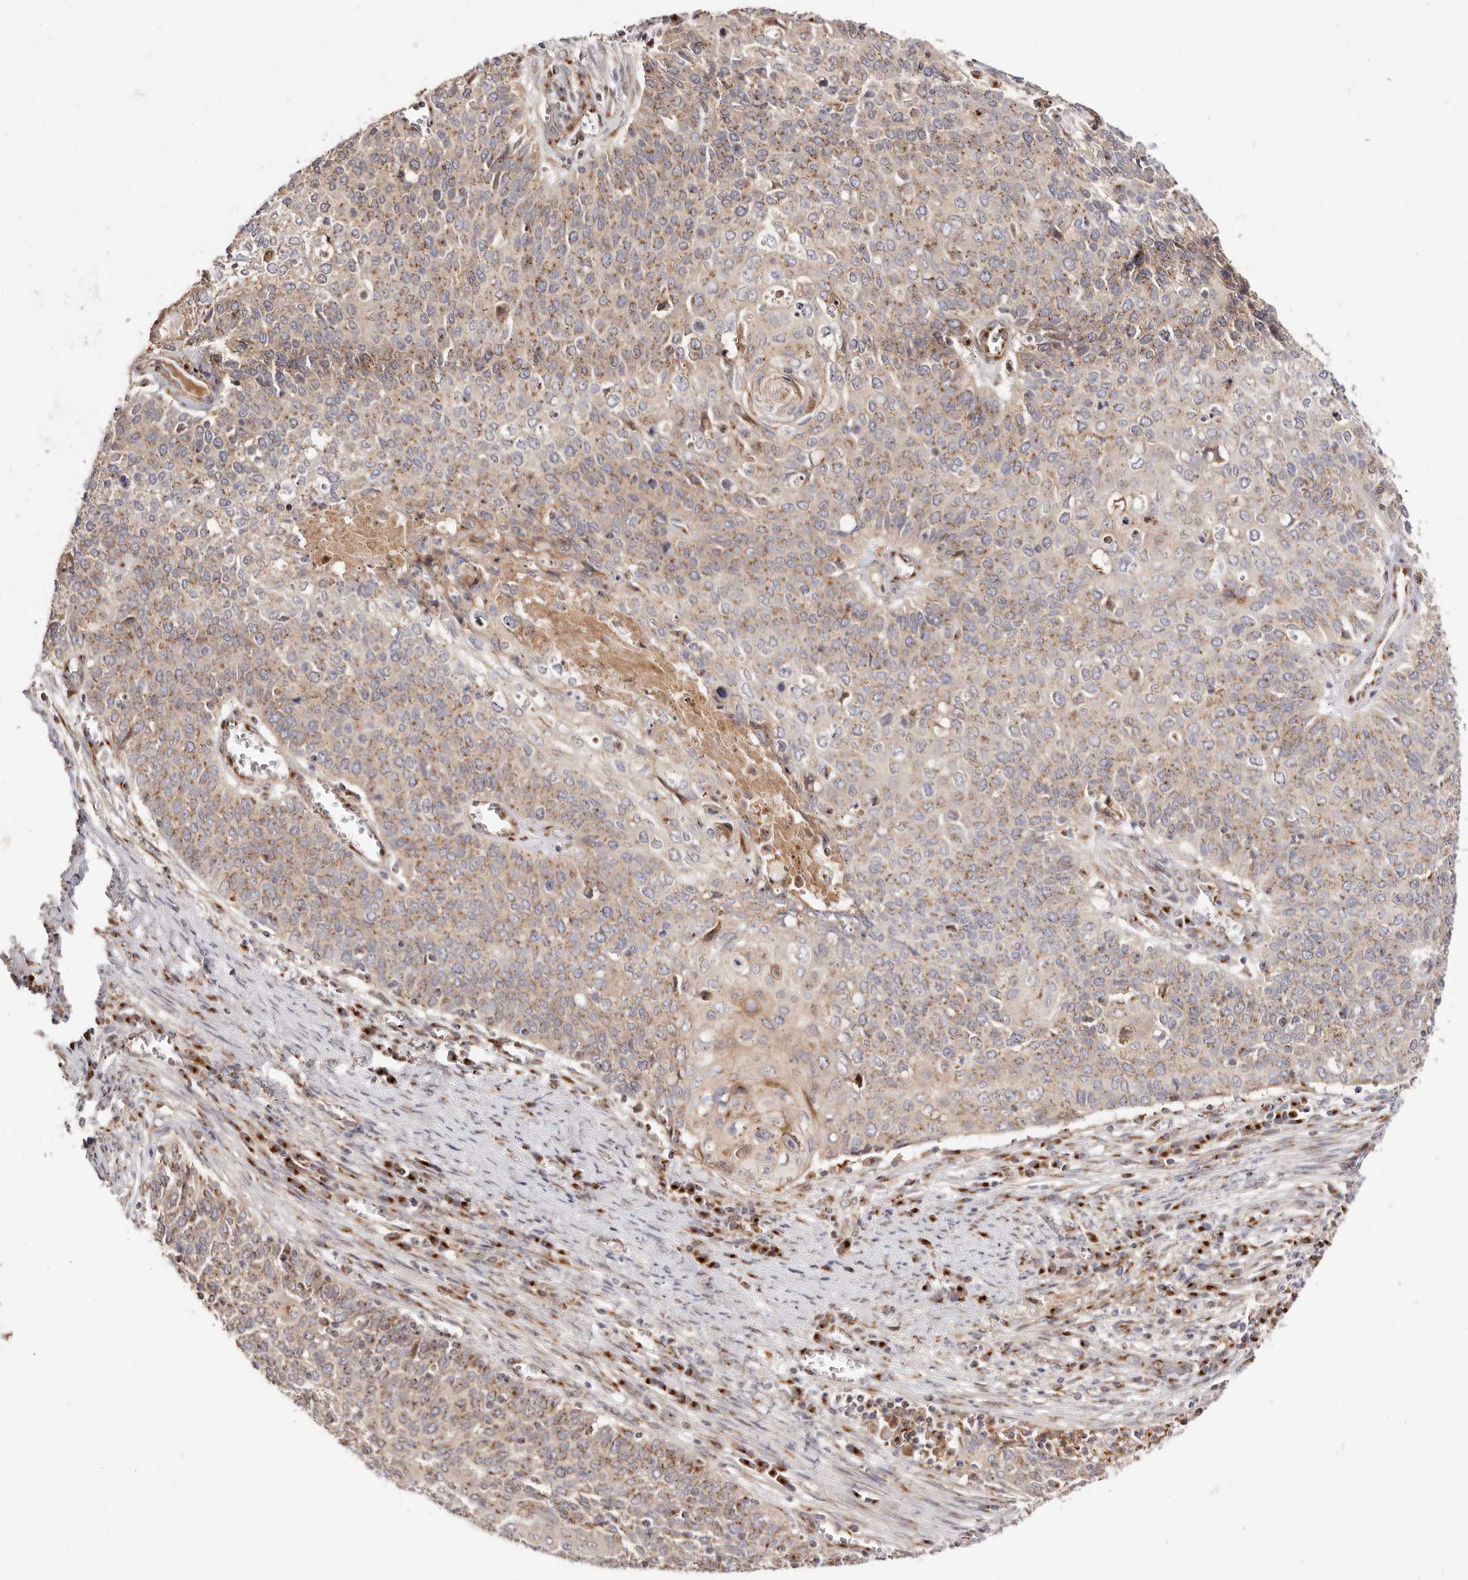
{"staining": {"intensity": "weak", "quantity": ">75%", "location": "cytoplasmic/membranous"}, "tissue": "cervical cancer", "cell_type": "Tumor cells", "image_type": "cancer", "snomed": [{"axis": "morphology", "description": "Squamous cell carcinoma, NOS"}, {"axis": "topography", "description": "Cervix"}], "caption": "Tumor cells exhibit weak cytoplasmic/membranous expression in approximately >75% of cells in squamous cell carcinoma (cervical). (DAB = brown stain, brightfield microscopy at high magnification).", "gene": "MAPK6", "patient": {"sex": "female", "age": 39}}